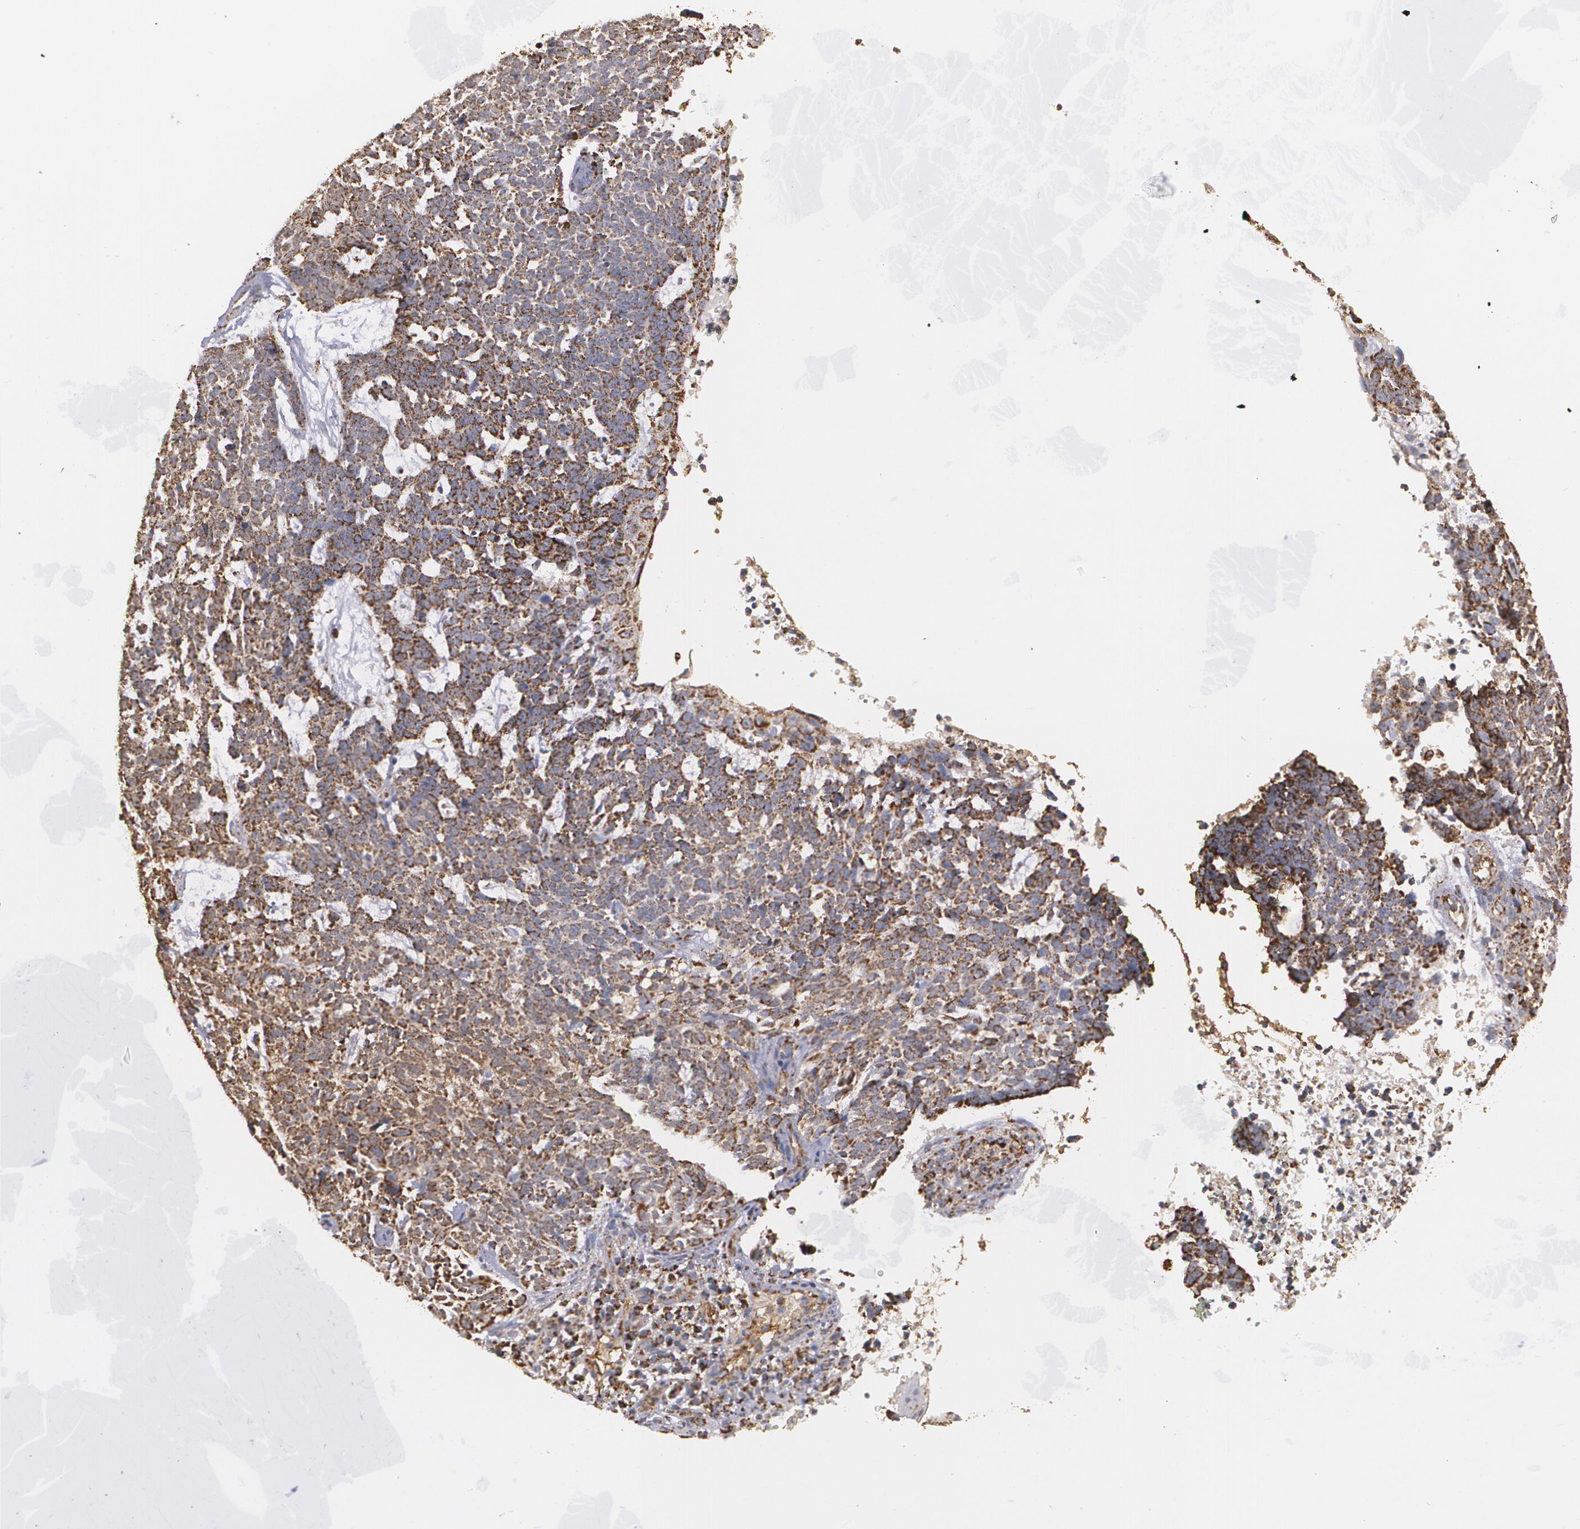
{"staining": {"intensity": "moderate", "quantity": "25%-75%", "location": "cytoplasmic/membranous"}, "tissue": "skin cancer", "cell_type": "Tumor cells", "image_type": "cancer", "snomed": [{"axis": "morphology", "description": "Basal cell carcinoma"}, {"axis": "topography", "description": "Skin"}], "caption": "A photomicrograph showing moderate cytoplasmic/membranous staining in approximately 25%-75% of tumor cells in skin cancer (basal cell carcinoma), as visualized by brown immunohistochemical staining.", "gene": "HSPD1", "patient": {"sex": "female", "age": 89}}